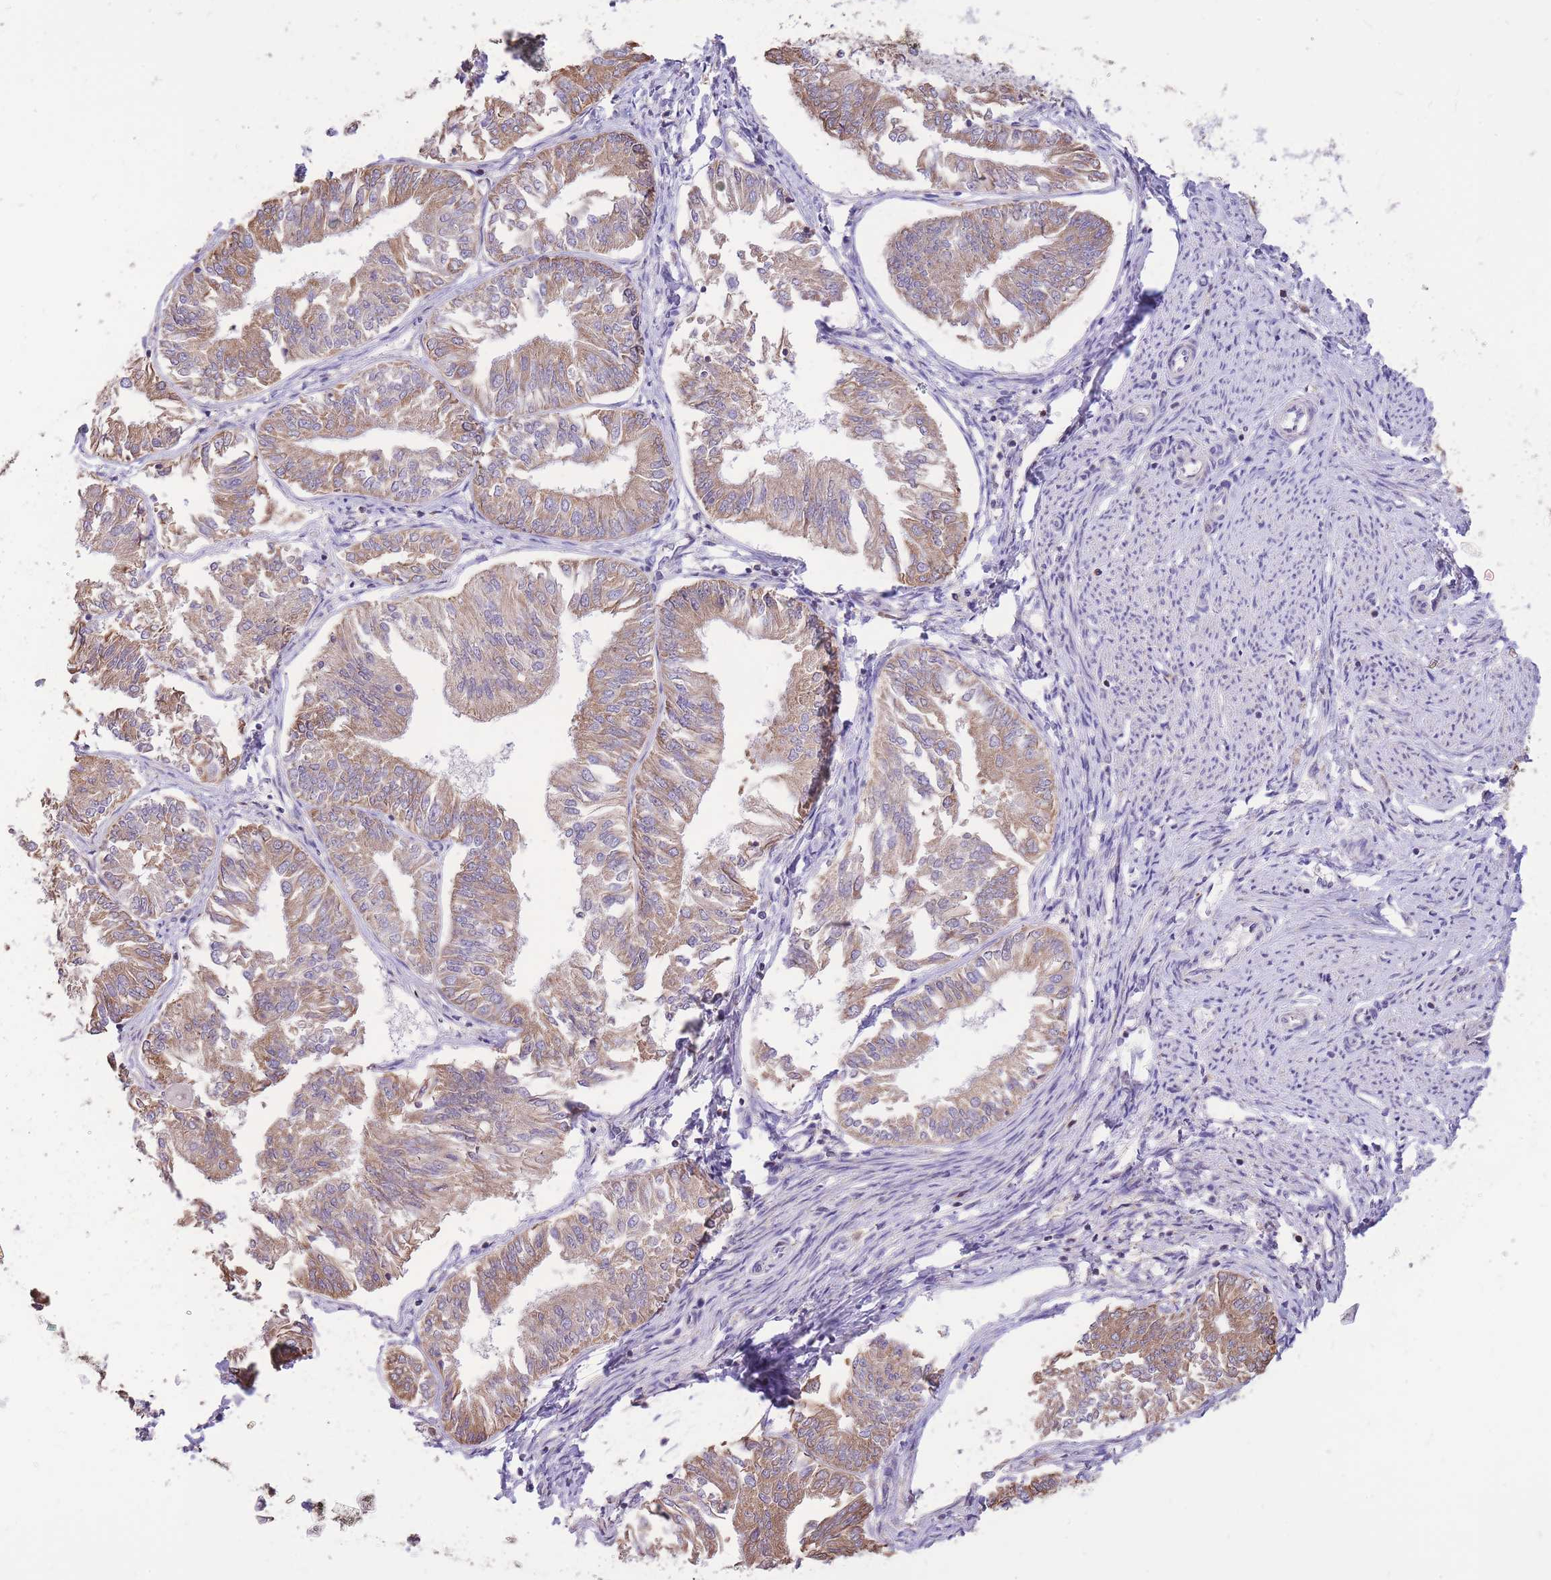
{"staining": {"intensity": "weak", "quantity": ">75%", "location": "cytoplasmic/membranous"}, "tissue": "endometrial cancer", "cell_type": "Tumor cells", "image_type": "cancer", "snomed": [{"axis": "morphology", "description": "Adenocarcinoma, NOS"}, {"axis": "topography", "description": "Endometrium"}], "caption": "Immunohistochemistry (DAB) staining of endometrial cancer reveals weak cytoplasmic/membranous protein staining in about >75% of tumor cells.", "gene": "TOPAZ1", "patient": {"sex": "female", "age": 58}}